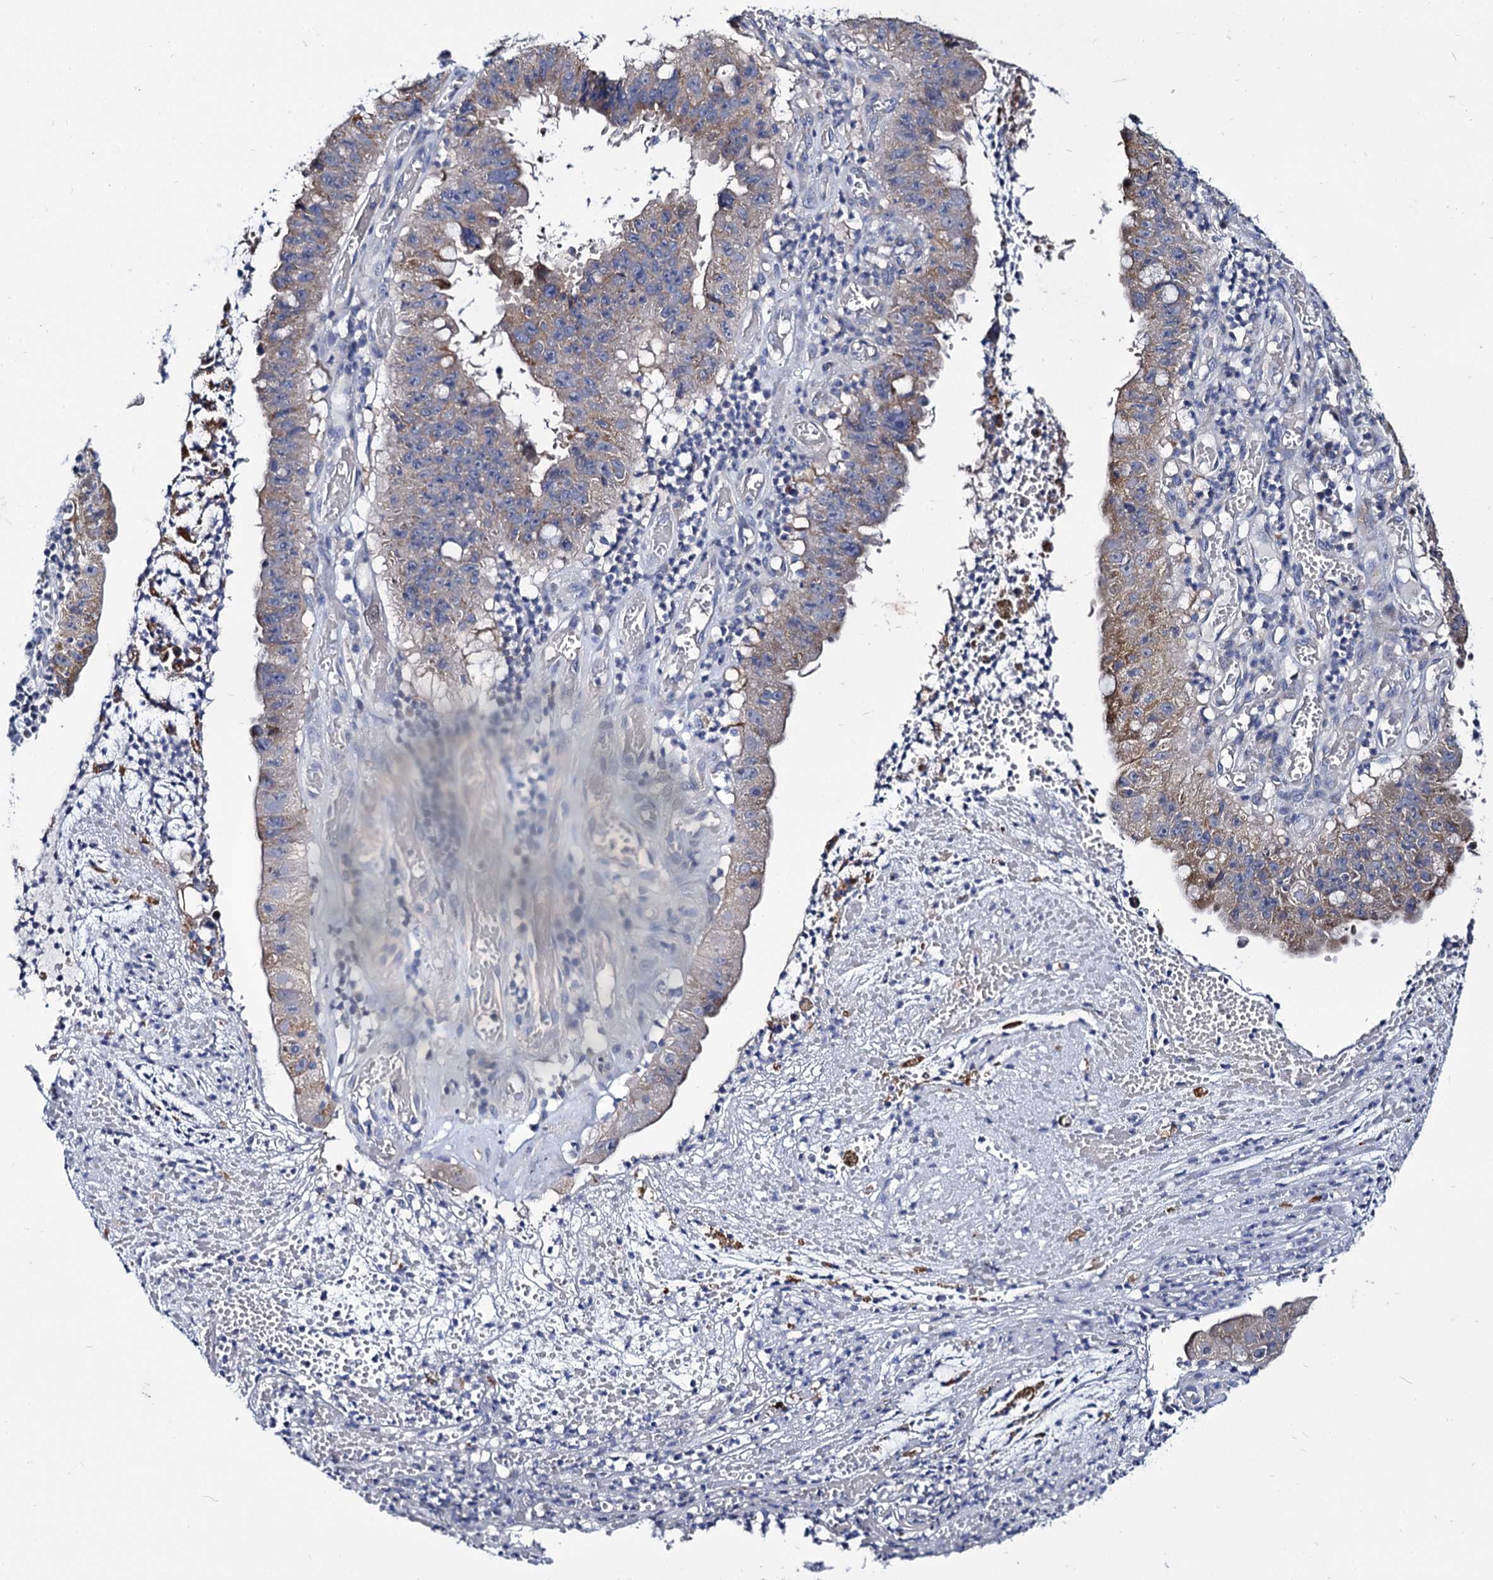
{"staining": {"intensity": "weak", "quantity": "25%-75%", "location": "cytoplasmic/membranous"}, "tissue": "stomach cancer", "cell_type": "Tumor cells", "image_type": "cancer", "snomed": [{"axis": "morphology", "description": "Adenocarcinoma, NOS"}, {"axis": "topography", "description": "Stomach"}], "caption": "Human stomach cancer (adenocarcinoma) stained for a protein (brown) exhibits weak cytoplasmic/membranous positive staining in about 25%-75% of tumor cells.", "gene": "PANX2", "patient": {"sex": "male", "age": 59}}